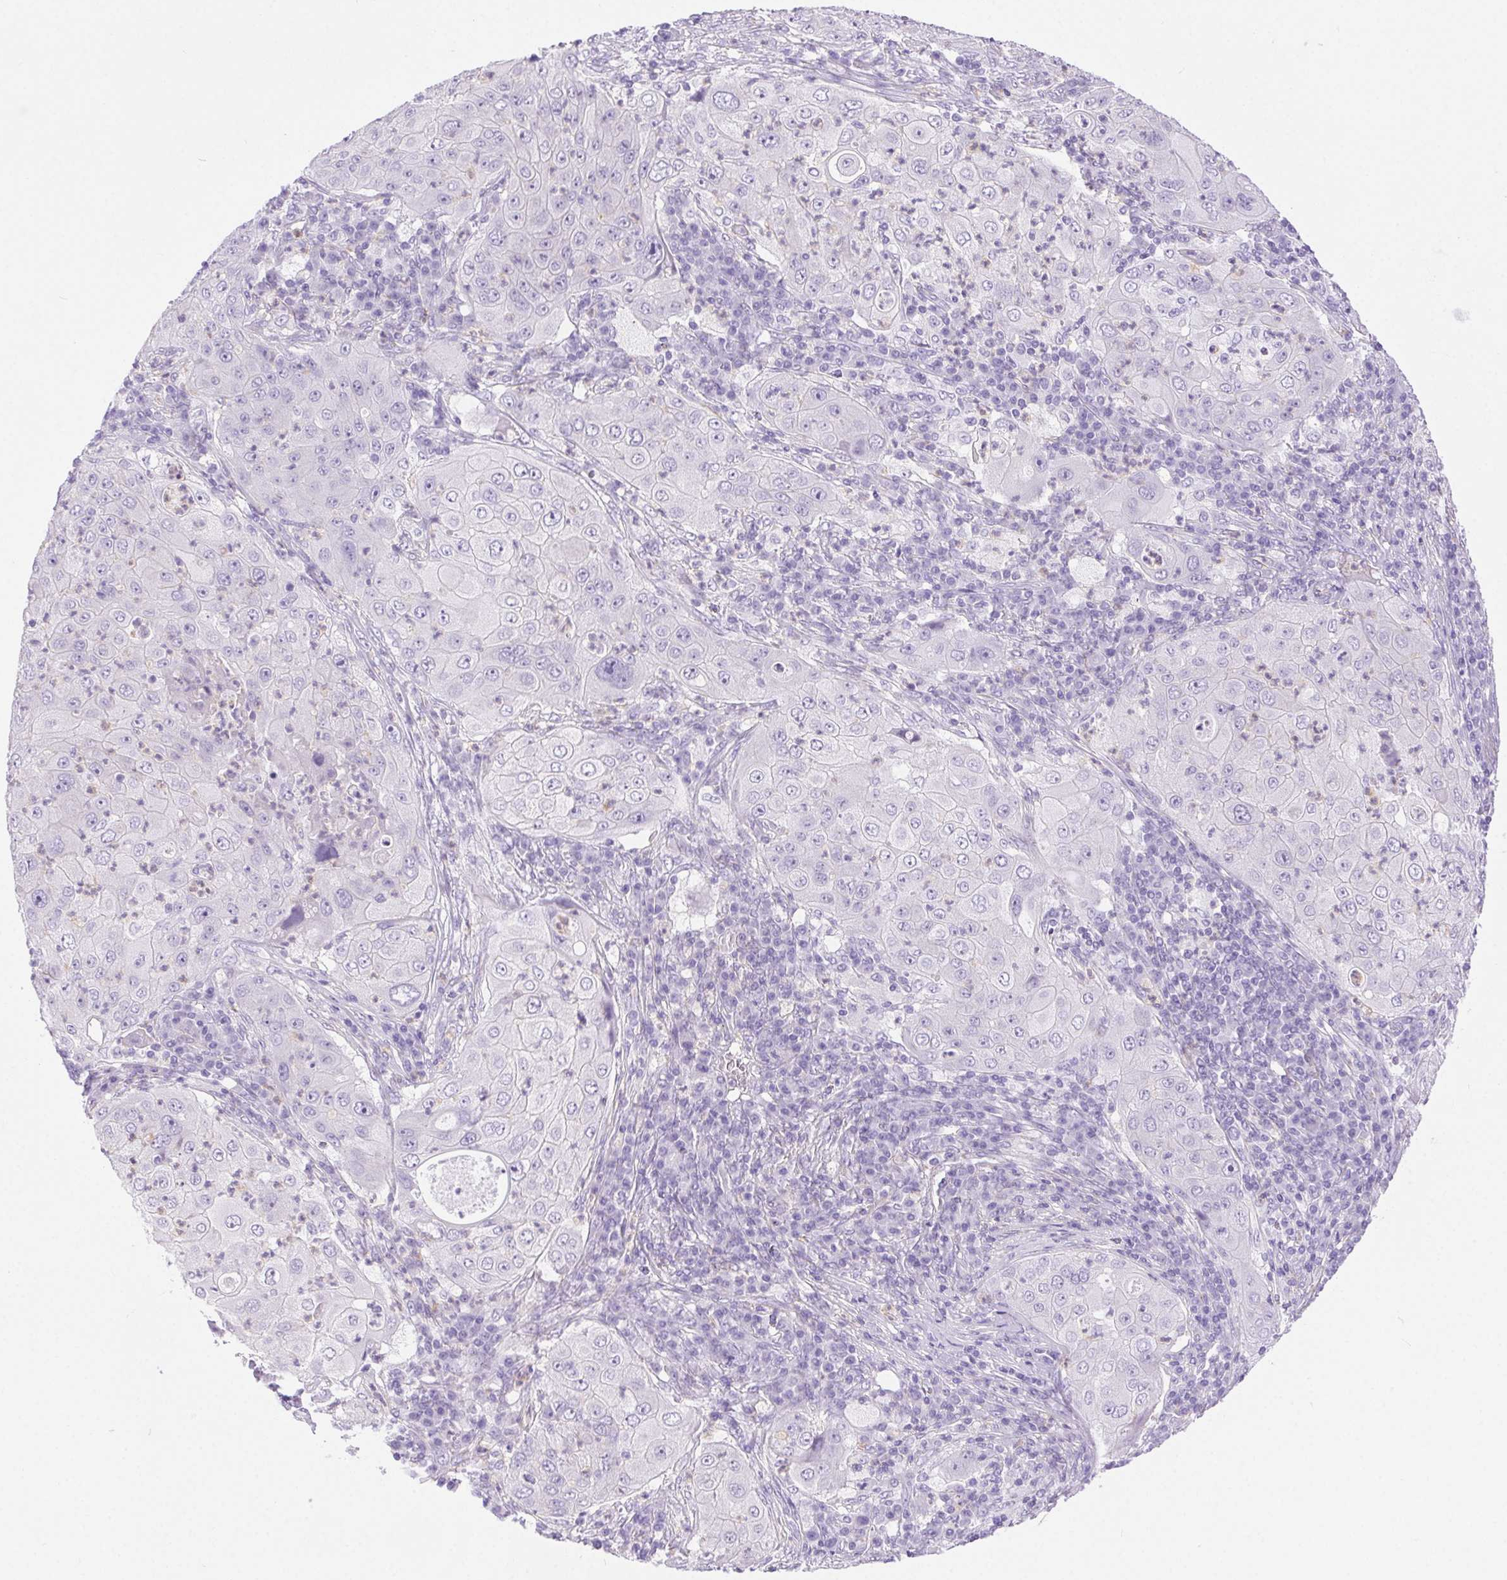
{"staining": {"intensity": "negative", "quantity": "none", "location": "none"}, "tissue": "lung cancer", "cell_type": "Tumor cells", "image_type": "cancer", "snomed": [{"axis": "morphology", "description": "Squamous cell carcinoma, NOS"}, {"axis": "topography", "description": "Lung"}], "caption": "High magnification brightfield microscopy of squamous cell carcinoma (lung) stained with DAB (3,3'-diaminobenzidine) (brown) and counterstained with hematoxylin (blue): tumor cells show no significant expression. (DAB (3,3'-diaminobenzidine) immunohistochemistry (IHC) visualized using brightfield microscopy, high magnification).", "gene": "SHCBP1L", "patient": {"sex": "female", "age": 59}}